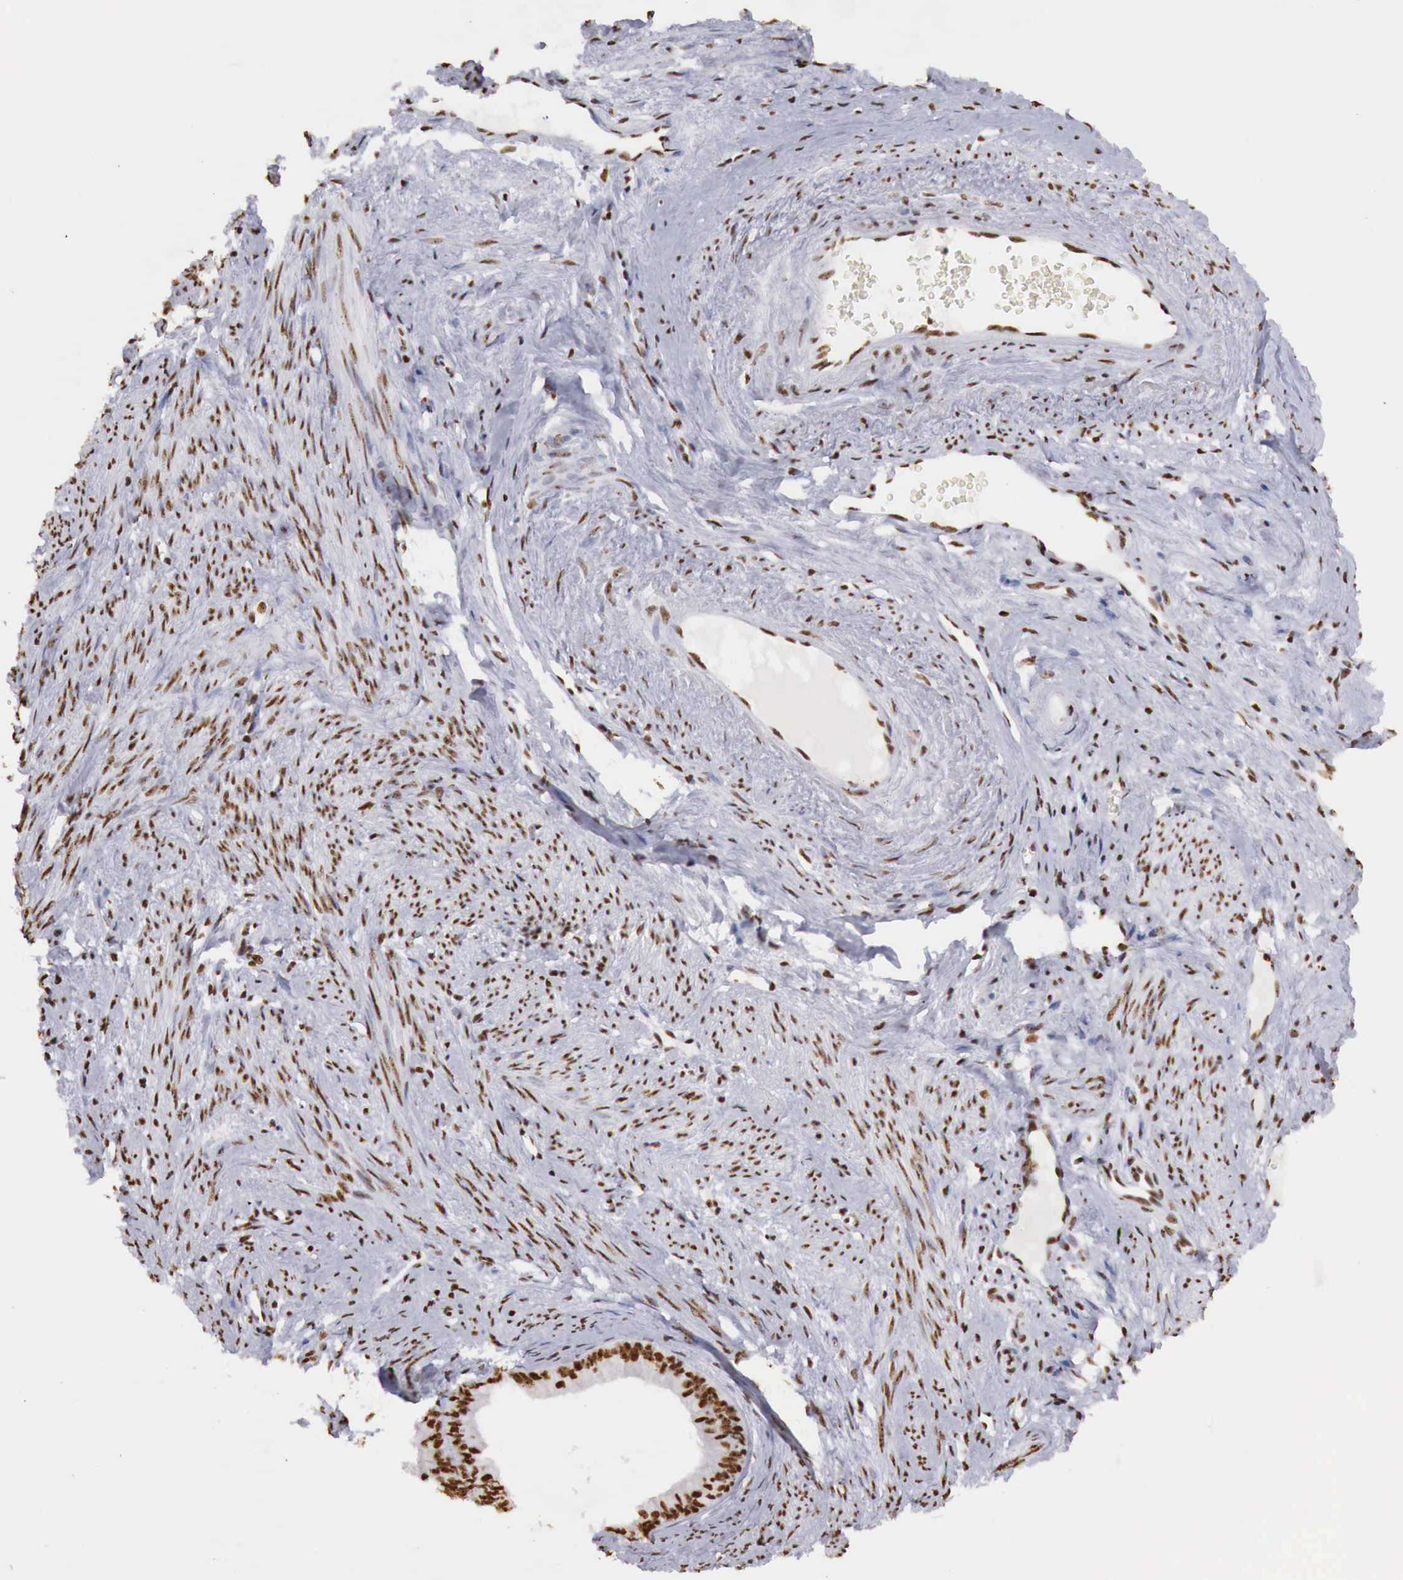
{"staining": {"intensity": "strong", "quantity": ">75%", "location": "nuclear"}, "tissue": "endometrial cancer", "cell_type": "Tumor cells", "image_type": "cancer", "snomed": [{"axis": "morphology", "description": "Adenocarcinoma, NOS"}, {"axis": "topography", "description": "Endometrium"}], "caption": "This micrograph demonstrates IHC staining of endometrial cancer, with high strong nuclear positivity in approximately >75% of tumor cells.", "gene": "DKC1", "patient": {"sex": "female", "age": 76}}